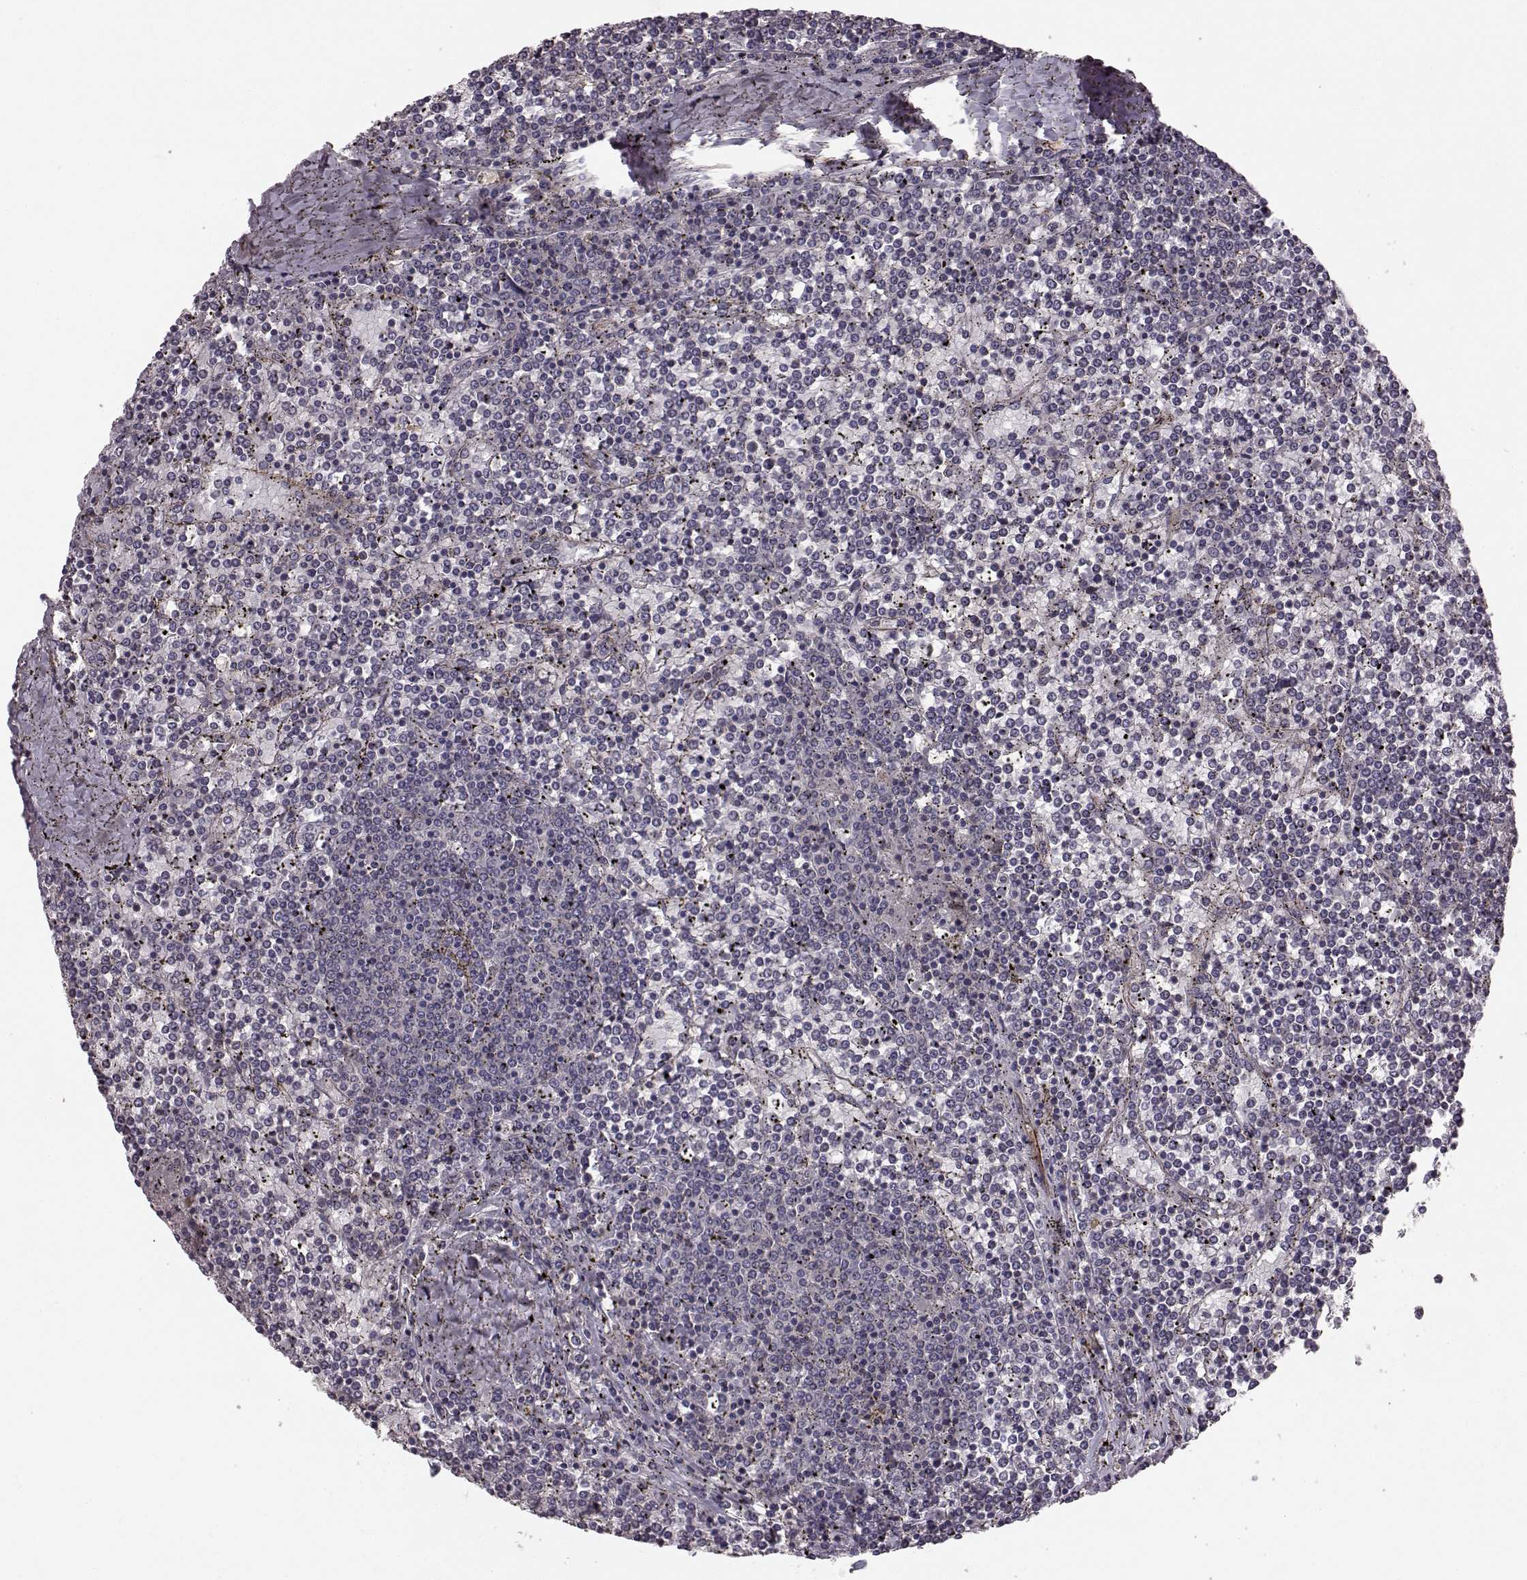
{"staining": {"intensity": "negative", "quantity": "none", "location": "none"}, "tissue": "lymphoma", "cell_type": "Tumor cells", "image_type": "cancer", "snomed": [{"axis": "morphology", "description": "Malignant lymphoma, non-Hodgkin's type, Low grade"}, {"axis": "topography", "description": "Spleen"}], "caption": "The image displays no significant expression in tumor cells of lymphoma. (DAB immunohistochemistry (IHC) visualized using brightfield microscopy, high magnification).", "gene": "SLC22A18", "patient": {"sex": "female", "age": 19}}